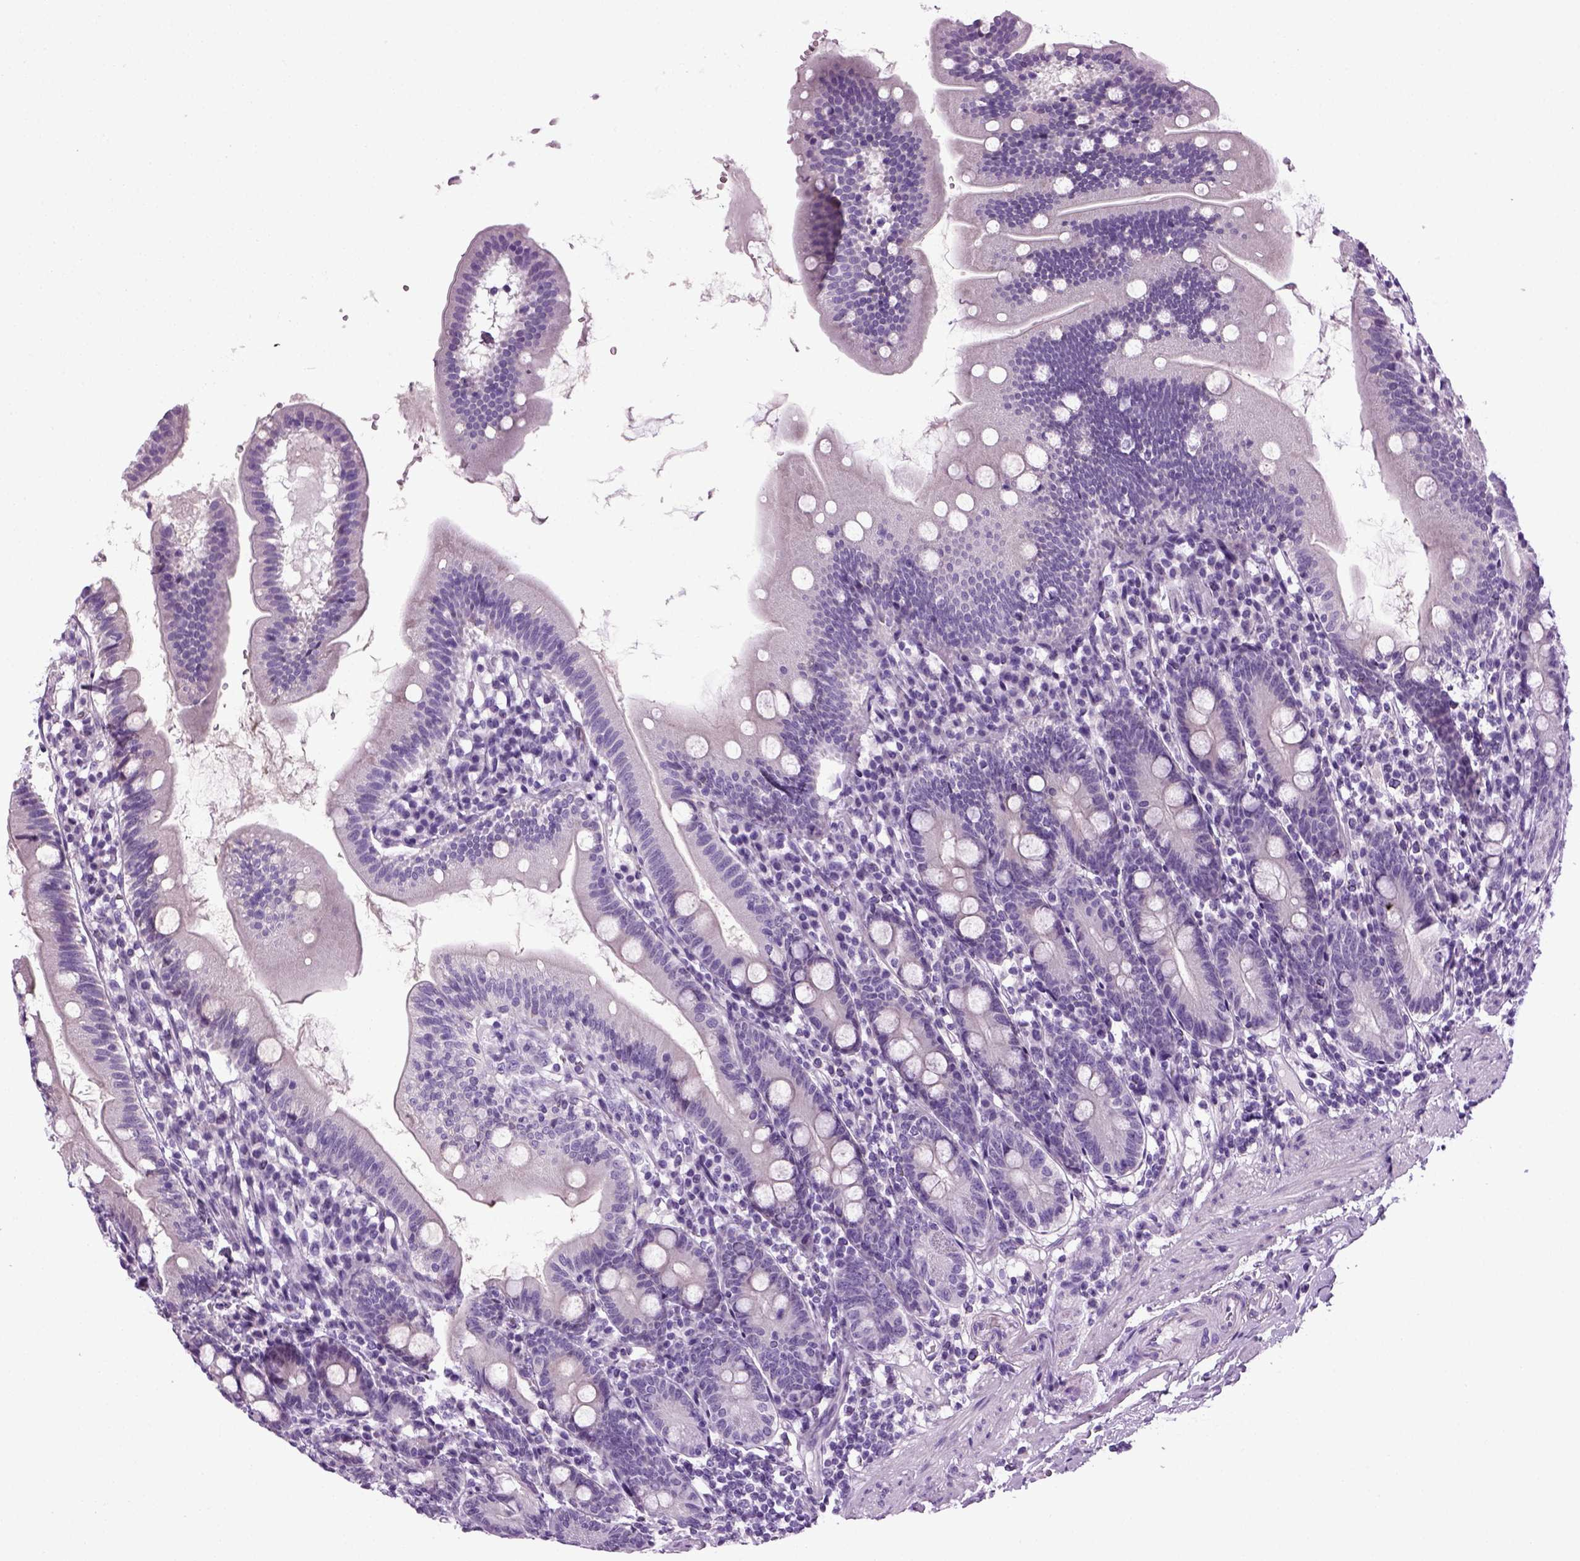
{"staining": {"intensity": "strong", "quantity": "<25%", "location": "cytoplasmic/membranous"}, "tissue": "duodenum", "cell_type": "Glandular cells", "image_type": "normal", "snomed": [{"axis": "morphology", "description": "Normal tissue, NOS"}, {"axis": "topography", "description": "Duodenum"}], "caption": "Brown immunohistochemical staining in normal duodenum exhibits strong cytoplasmic/membranous expression in about <25% of glandular cells. The protein is stained brown, and the nuclei are stained in blue (DAB (3,3'-diaminobenzidine) IHC with brightfield microscopy, high magnification).", "gene": "HMCN2", "patient": {"sex": "female", "age": 67}}